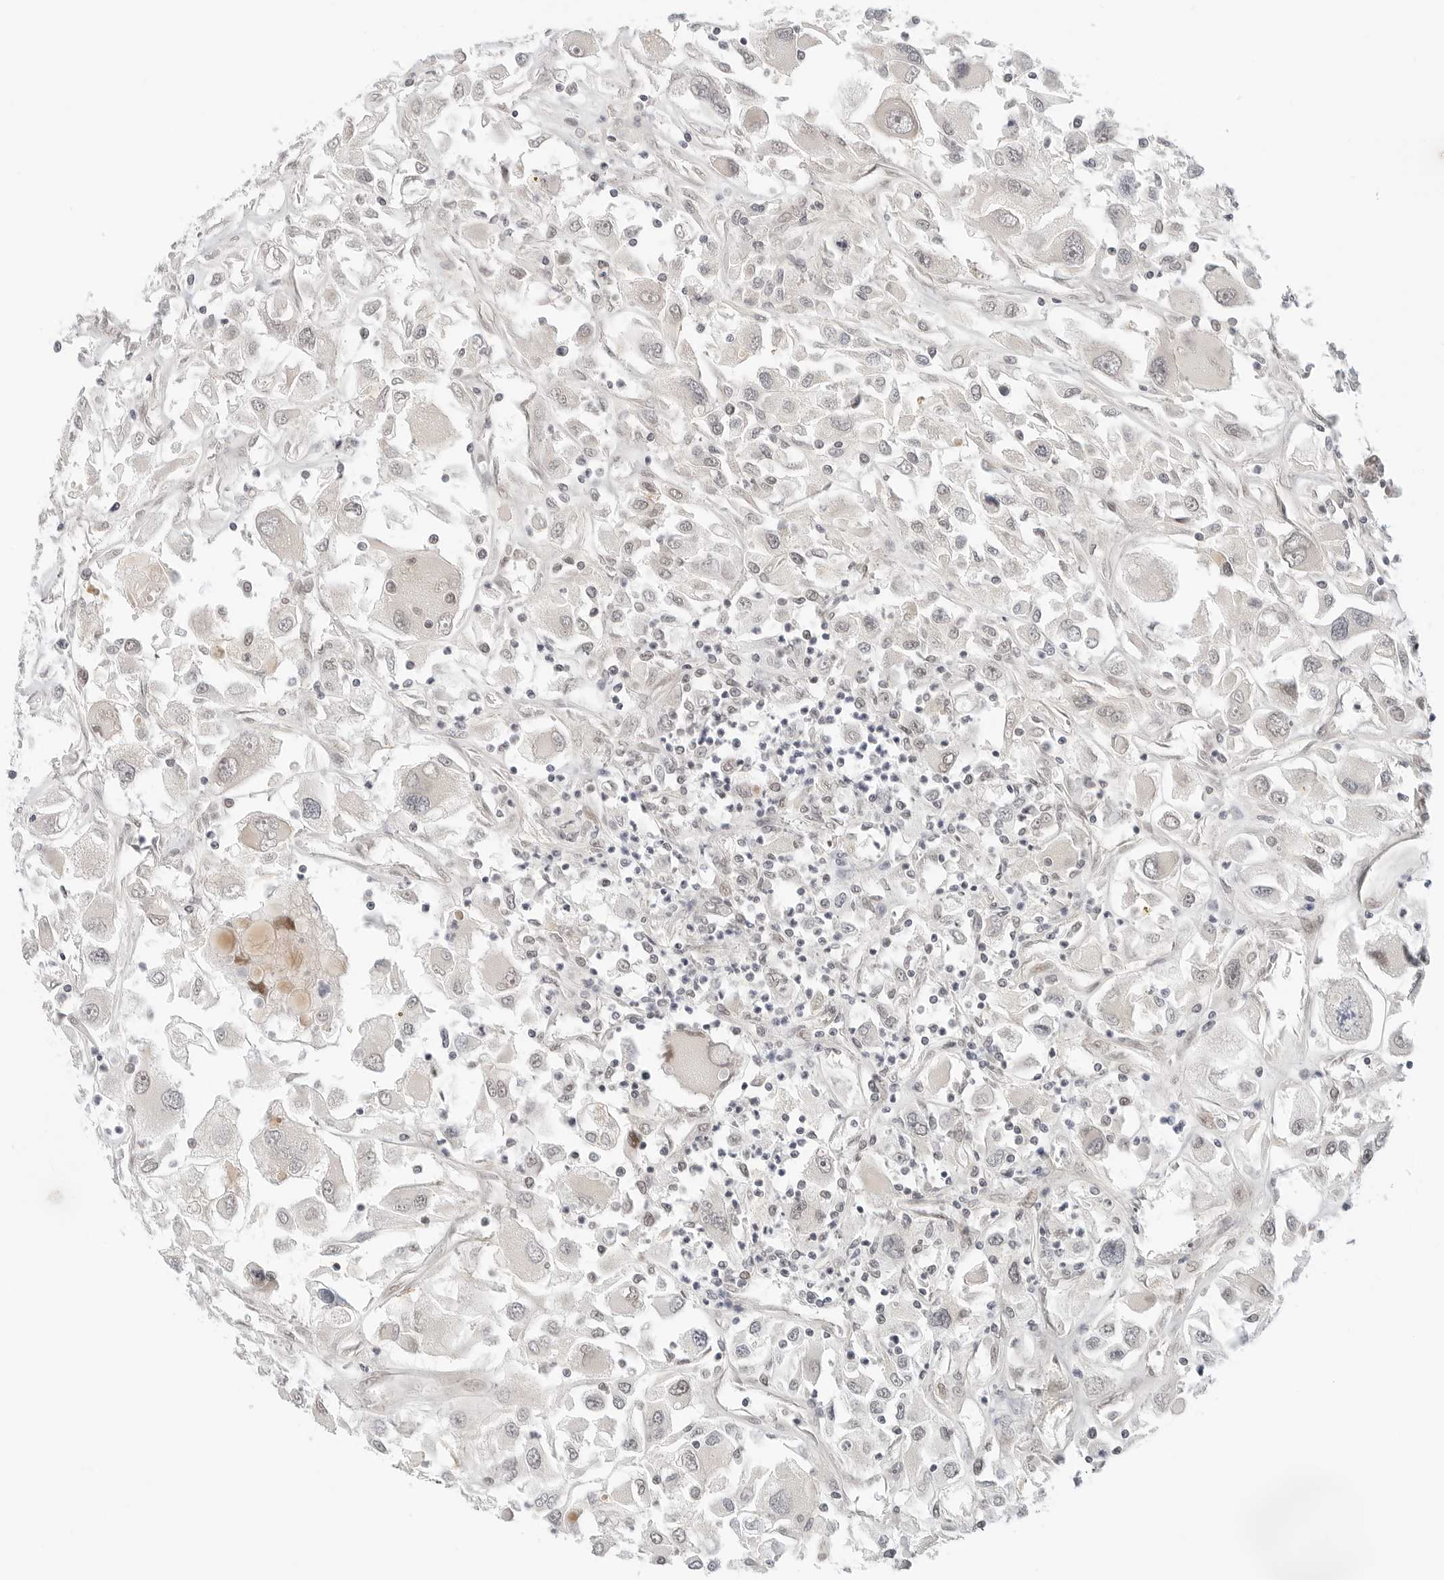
{"staining": {"intensity": "negative", "quantity": "none", "location": "none"}, "tissue": "renal cancer", "cell_type": "Tumor cells", "image_type": "cancer", "snomed": [{"axis": "morphology", "description": "Adenocarcinoma, NOS"}, {"axis": "topography", "description": "Kidney"}], "caption": "A histopathology image of renal cancer stained for a protein shows no brown staining in tumor cells.", "gene": "TSEN2", "patient": {"sex": "female", "age": 52}}